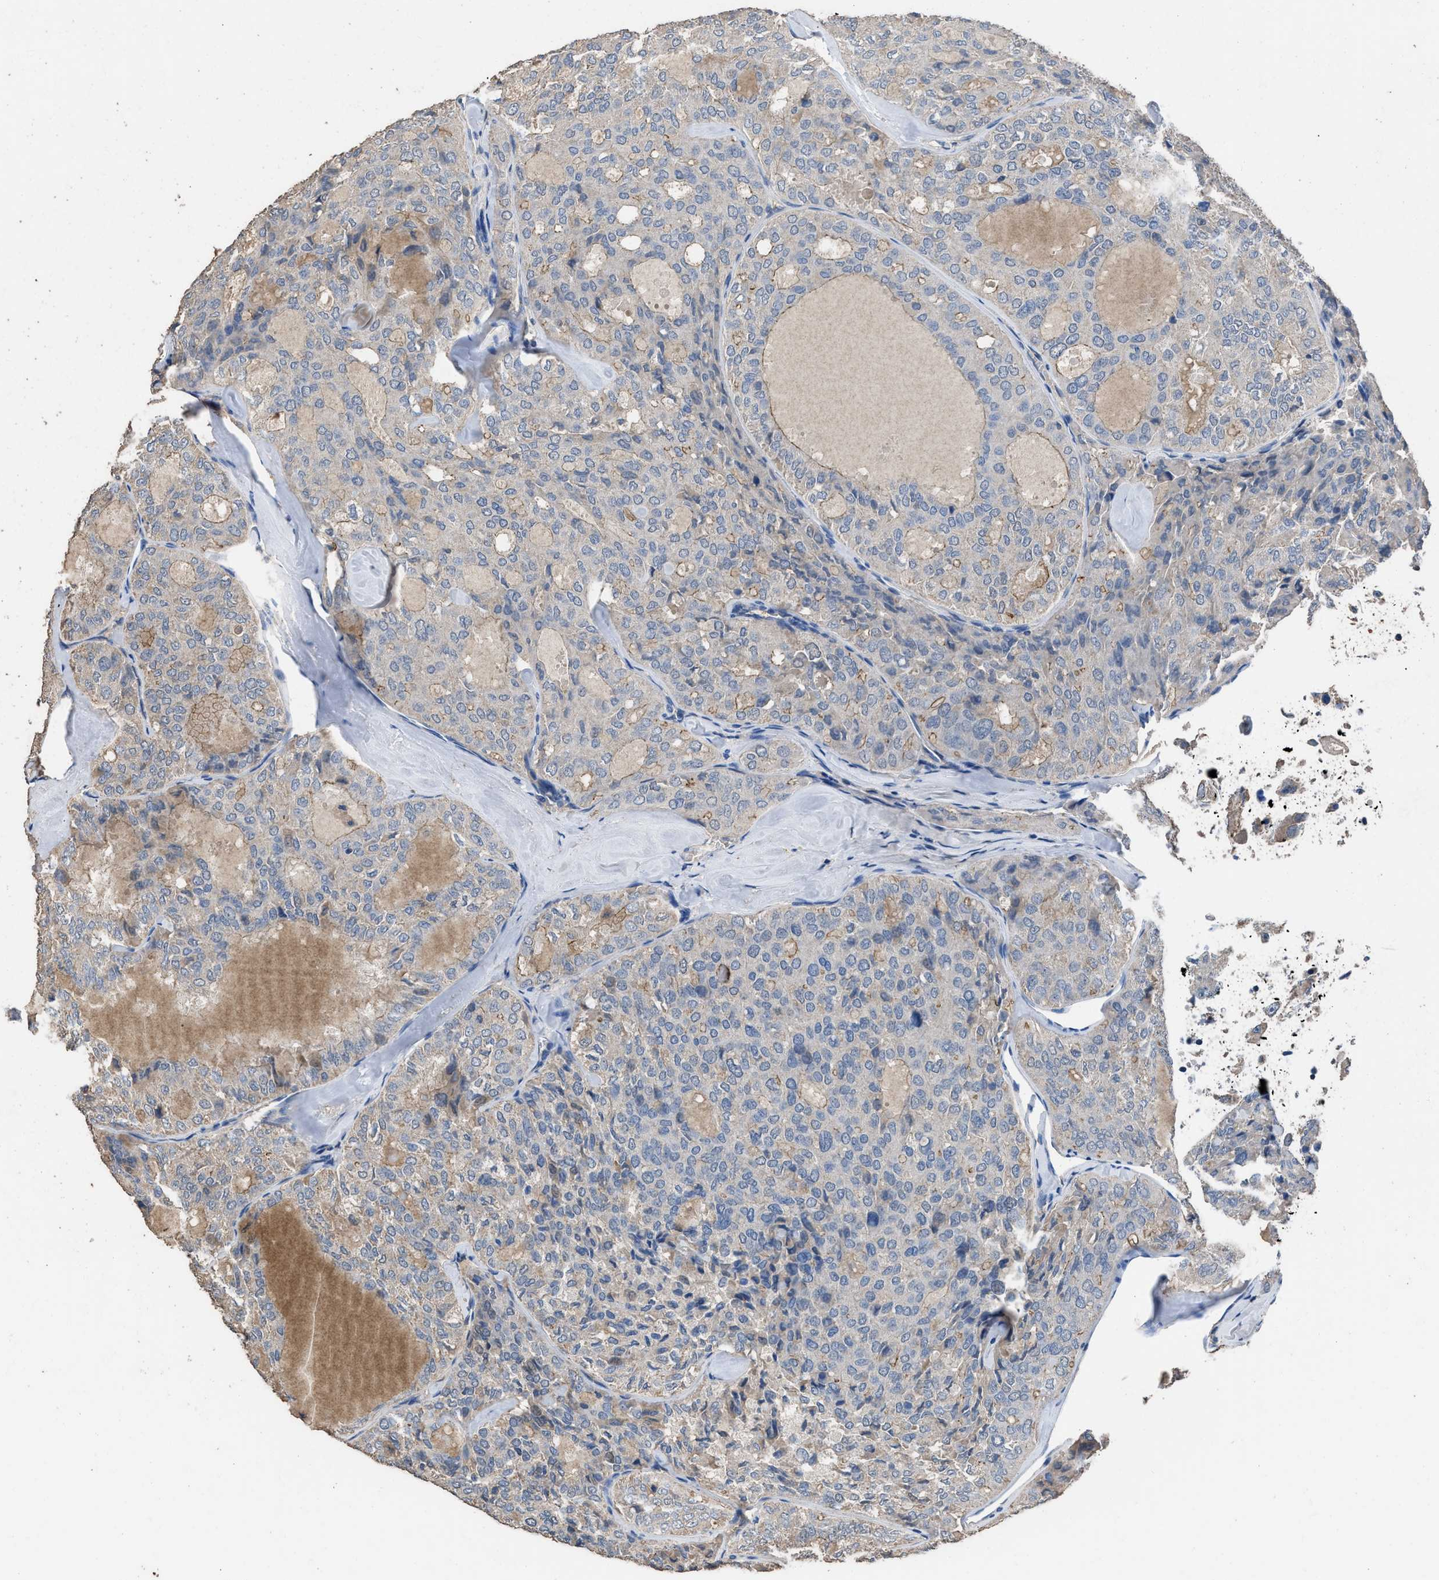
{"staining": {"intensity": "weak", "quantity": "<25%", "location": "cytoplasmic/membranous"}, "tissue": "thyroid cancer", "cell_type": "Tumor cells", "image_type": "cancer", "snomed": [{"axis": "morphology", "description": "Follicular adenoma carcinoma, NOS"}, {"axis": "topography", "description": "Thyroid gland"}], "caption": "Immunohistochemistry of thyroid cancer demonstrates no positivity in tumor cells. (Stains: DAB (3,3'-diaminobenzidine) IHC with hematoxylin counter stain, Microscopy: brightfield microscopy at high magnification).", "gene": "ITSN1", "patient": {"sex": "male", "age": 75}}